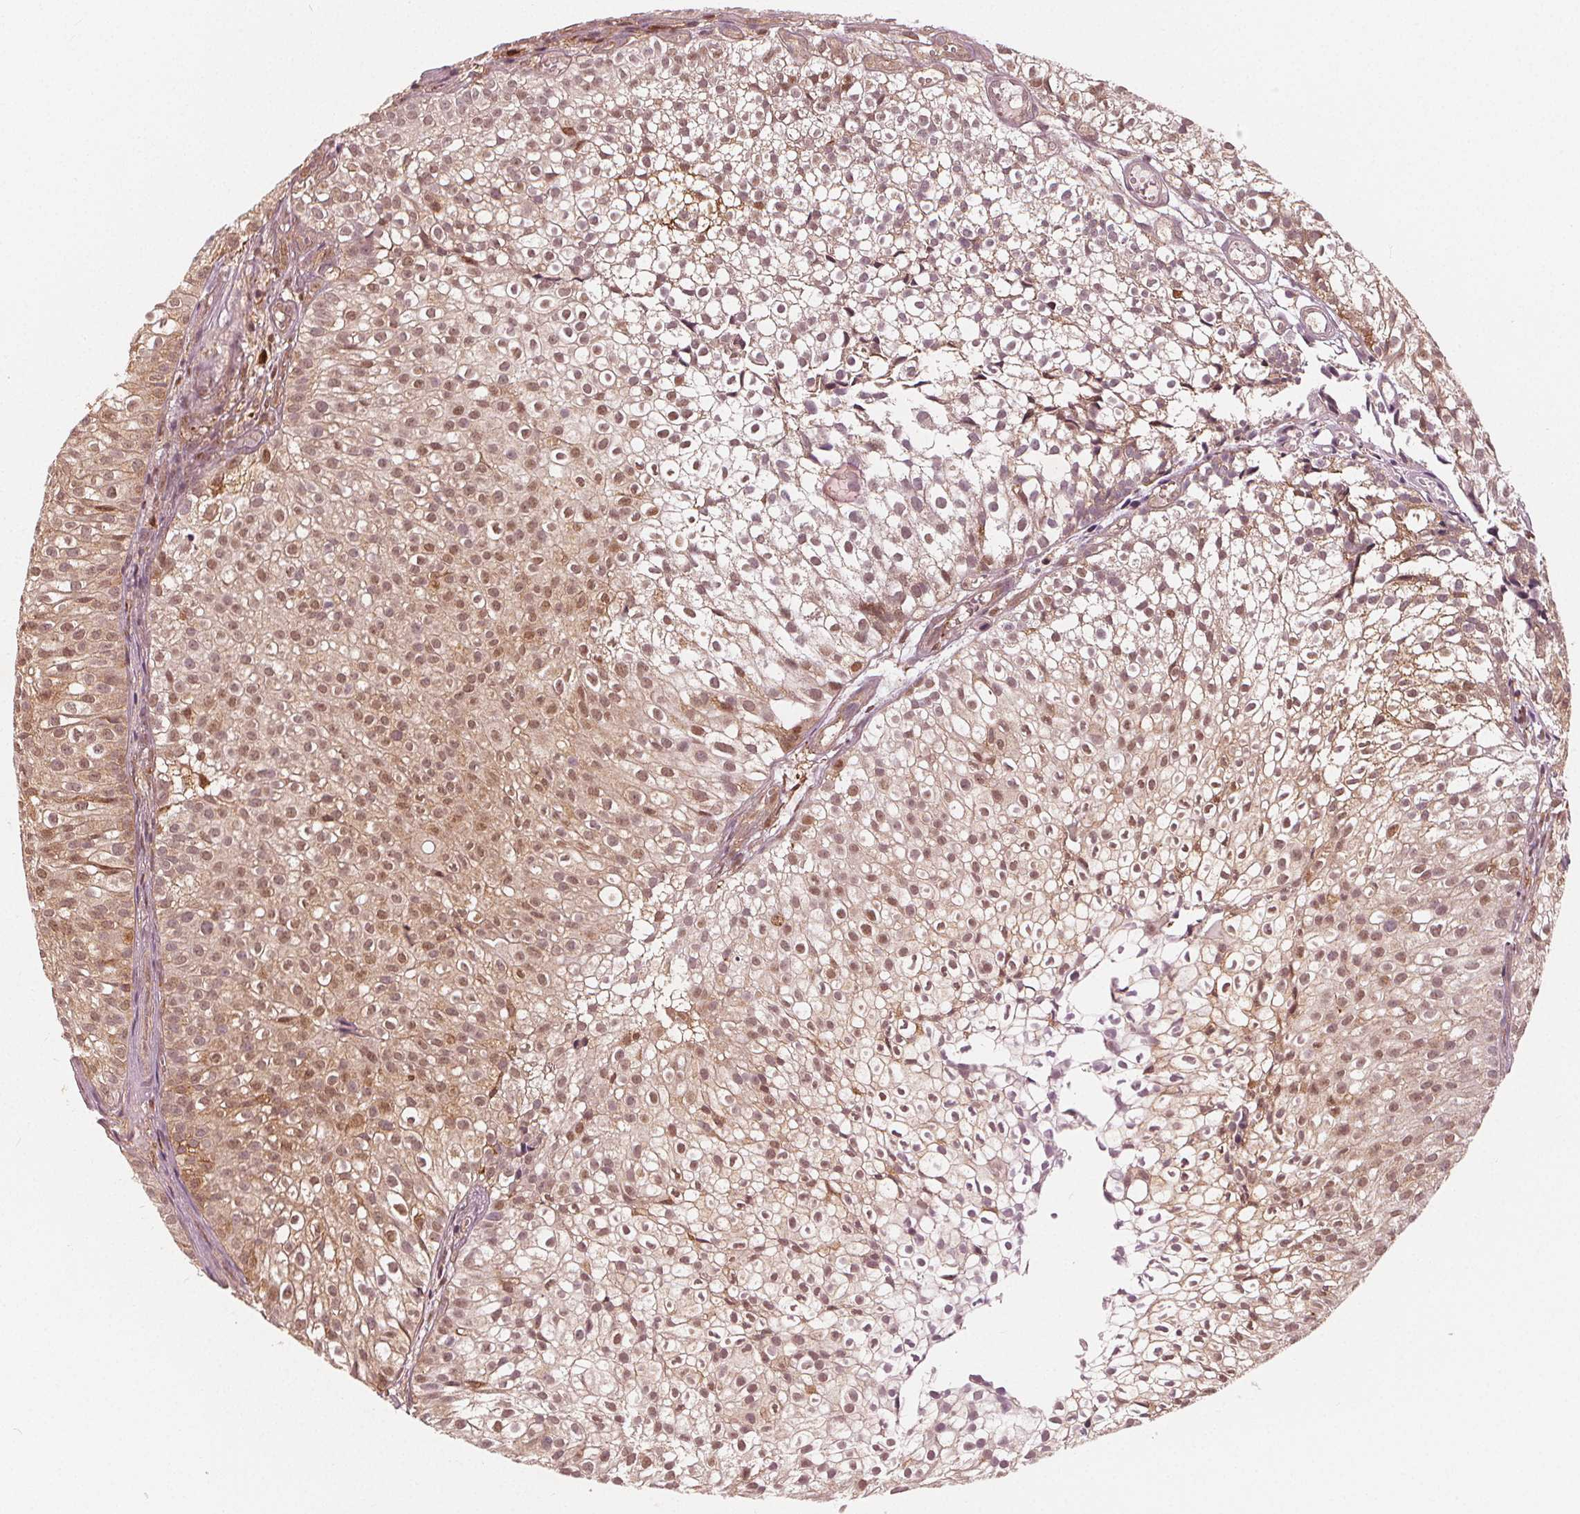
{"staining": {"intensity": "moderate", "quantity": "25%-75%", "location": "cytoplasmic/membranous,nuclear"}, "tissue": "urothelial cancer", "cell_type": "Tumor cells", "image_type": "cancer", "snomed": [{"axis": "morphology", "description": "Urothelial carcinoma, Low grade"}, {"axis": "topography", "description": "Urinary bladder"}], "caption": "This photomicrograph displays immunohistochemistry staining of human urothelial carcinoma (low-grade), with medium moderate cytoplasmic/membranous and nuclear expression in about 25%-75% of tumor cells.", "gene": "SQSTM1", "patient": {"sex": "male", "age": 70}}